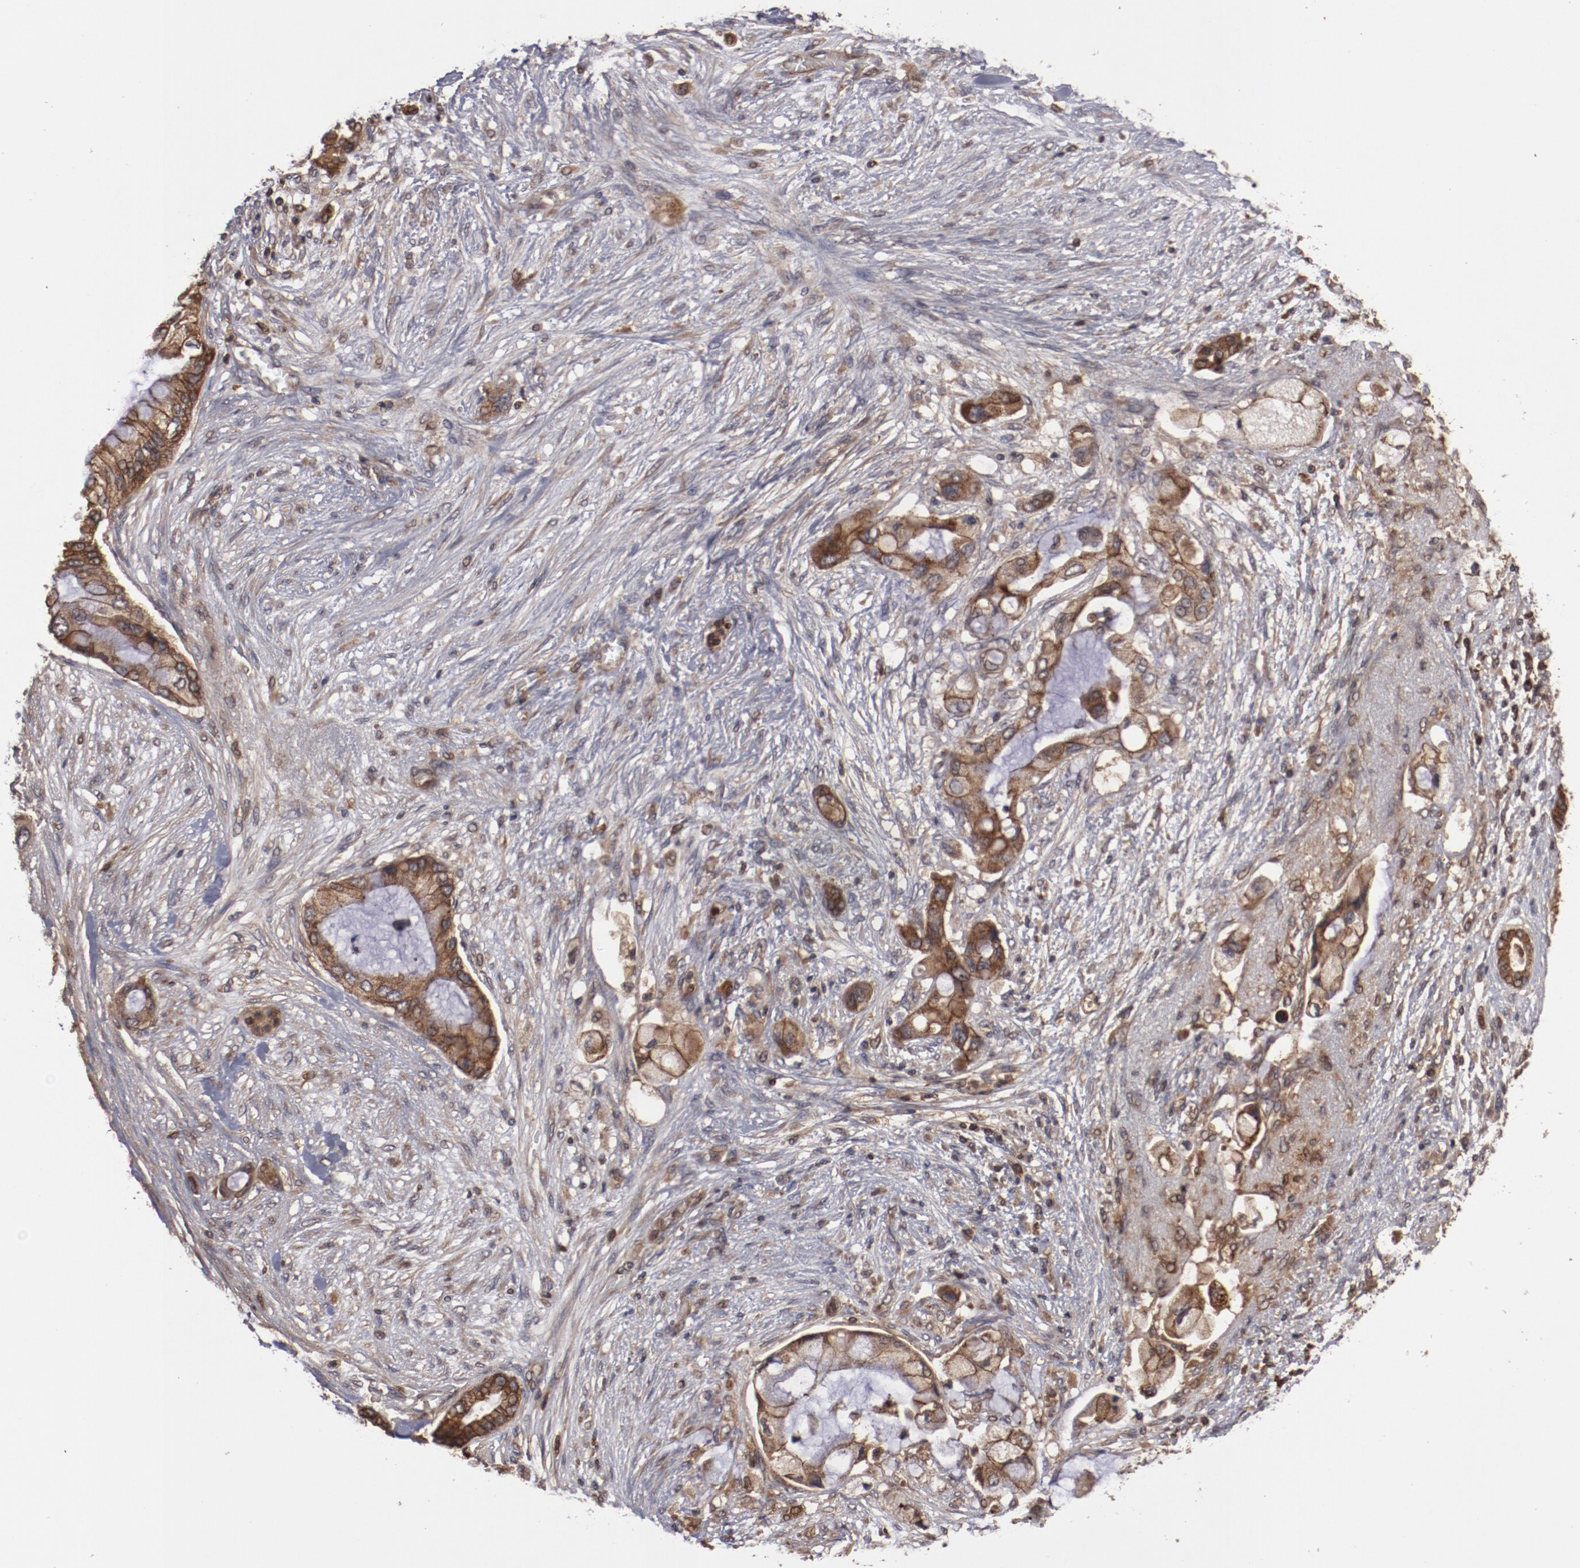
{"staining": {"intensity": "moderate", "quantity": ">75%", "location": "cytoplasmic/membranous"}, "tissue": "pancreatic cancer", "cell_type": "Tumor cells", "image_type": "cancer", "snomed": [{"axis": "morphology", "description": "Adenocarcinoma, NOS"}, {"axis": "topography", "description": "Pancreas"}], "caption": "Human pancreatic cancer (adenocarcinoma) stained for a protein (brown) shows moderate cytoplasmic/membranous positive positivity in approximately >75% of tumor cells.", "gene": "RPS6KA6", "patient": {"sex": "female", "age": 59}}